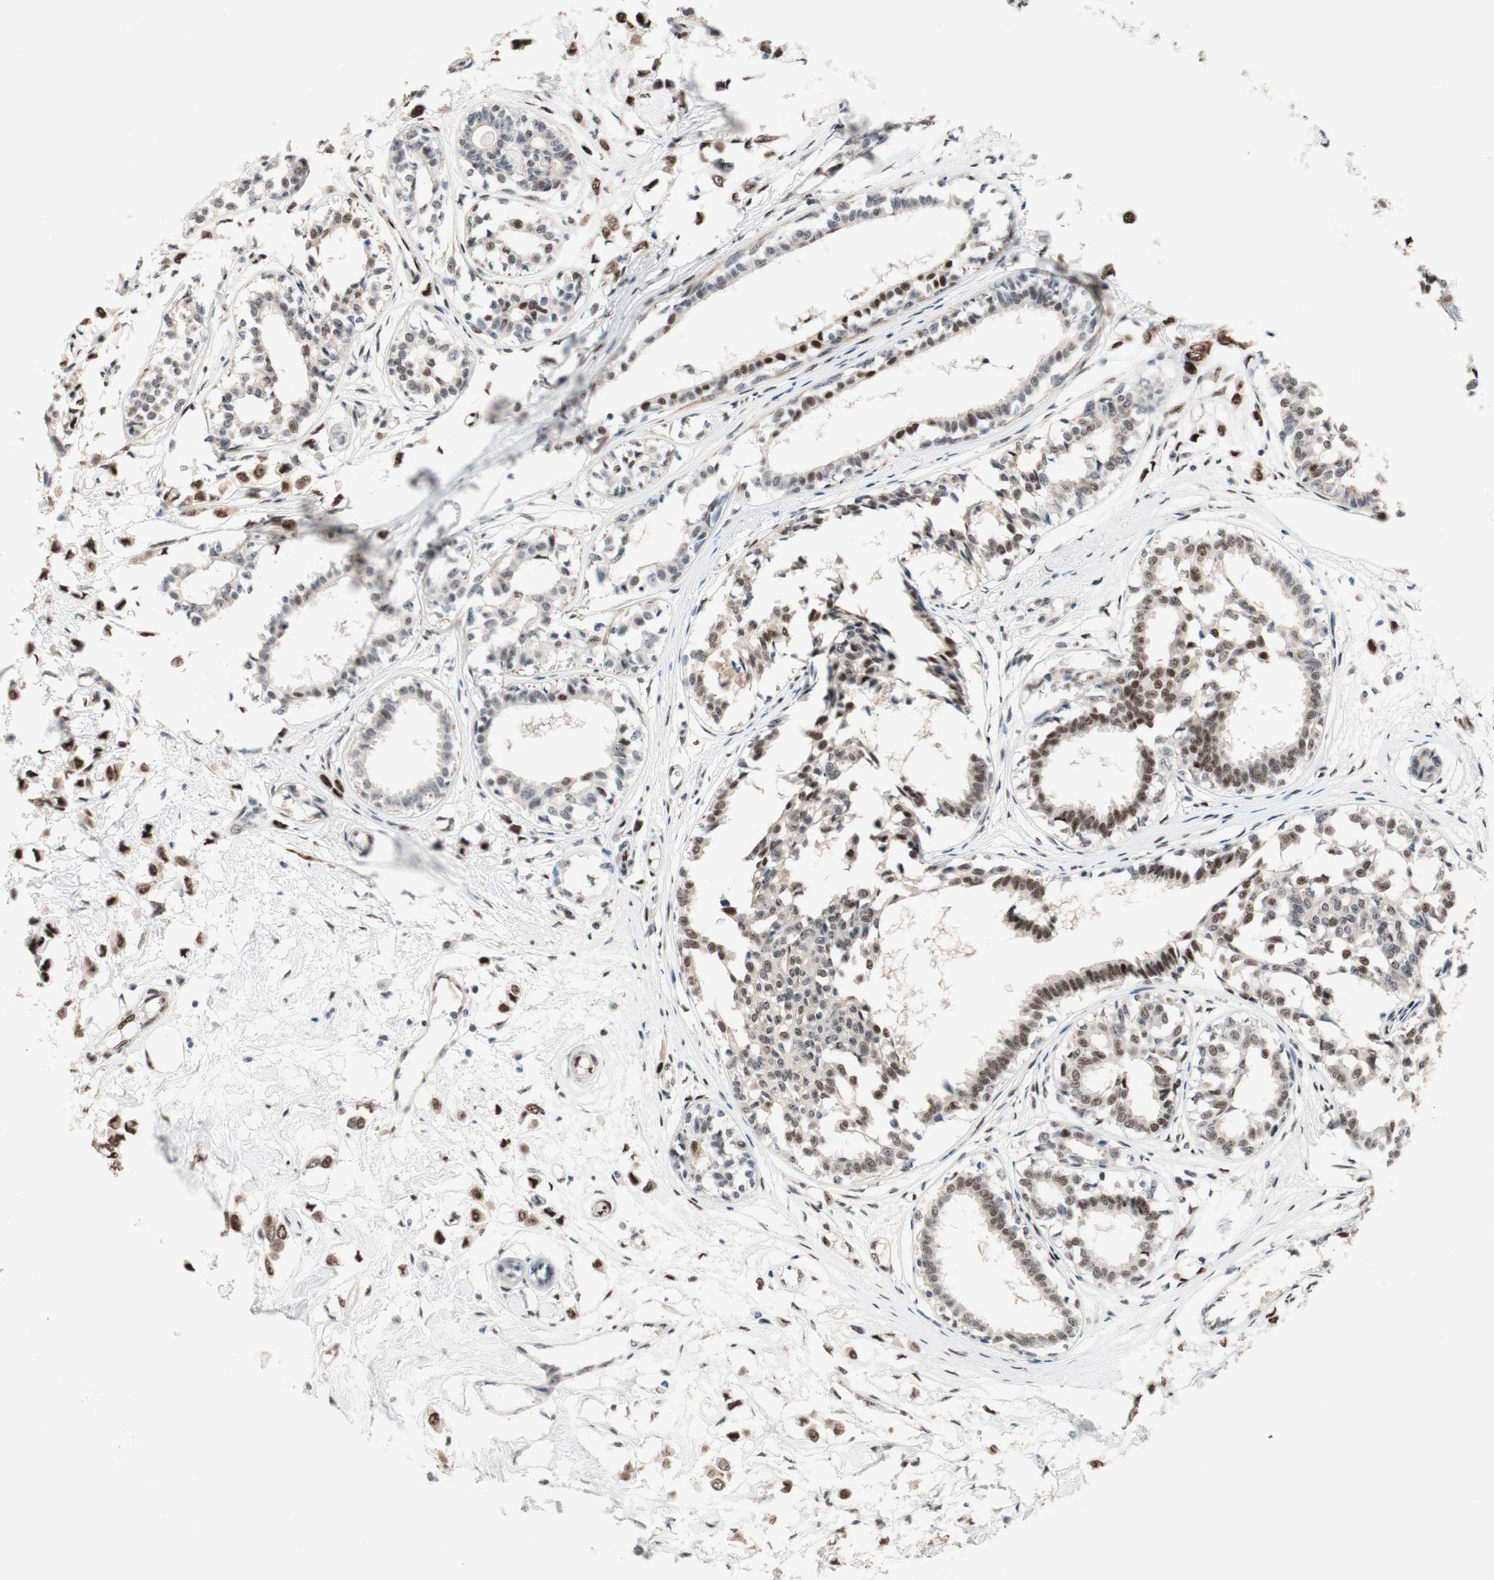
{"staining": {"intensity": "strong", "quantity": ">75%", "location": "nuclear"}, "tissue": "breast cancer", "cell_type": "Tumor cells", "image_type": "cancer", "snomed": [{"axis": "morphology", "description": "Lobular carcinoma"}, {"axis": "topography", "description": "Breast"}], "caption": "This micrograph demonstrates breast cancer (lobular carcinoma) stained with immunohistochemistry (IHC) to label a protein in brown. The nuclear of tumor cells show strong positivity for the protein. Nuclei are counter-stained blue.", "gene": "TLE1", "patient": {"sex": "female", "age": 51}}